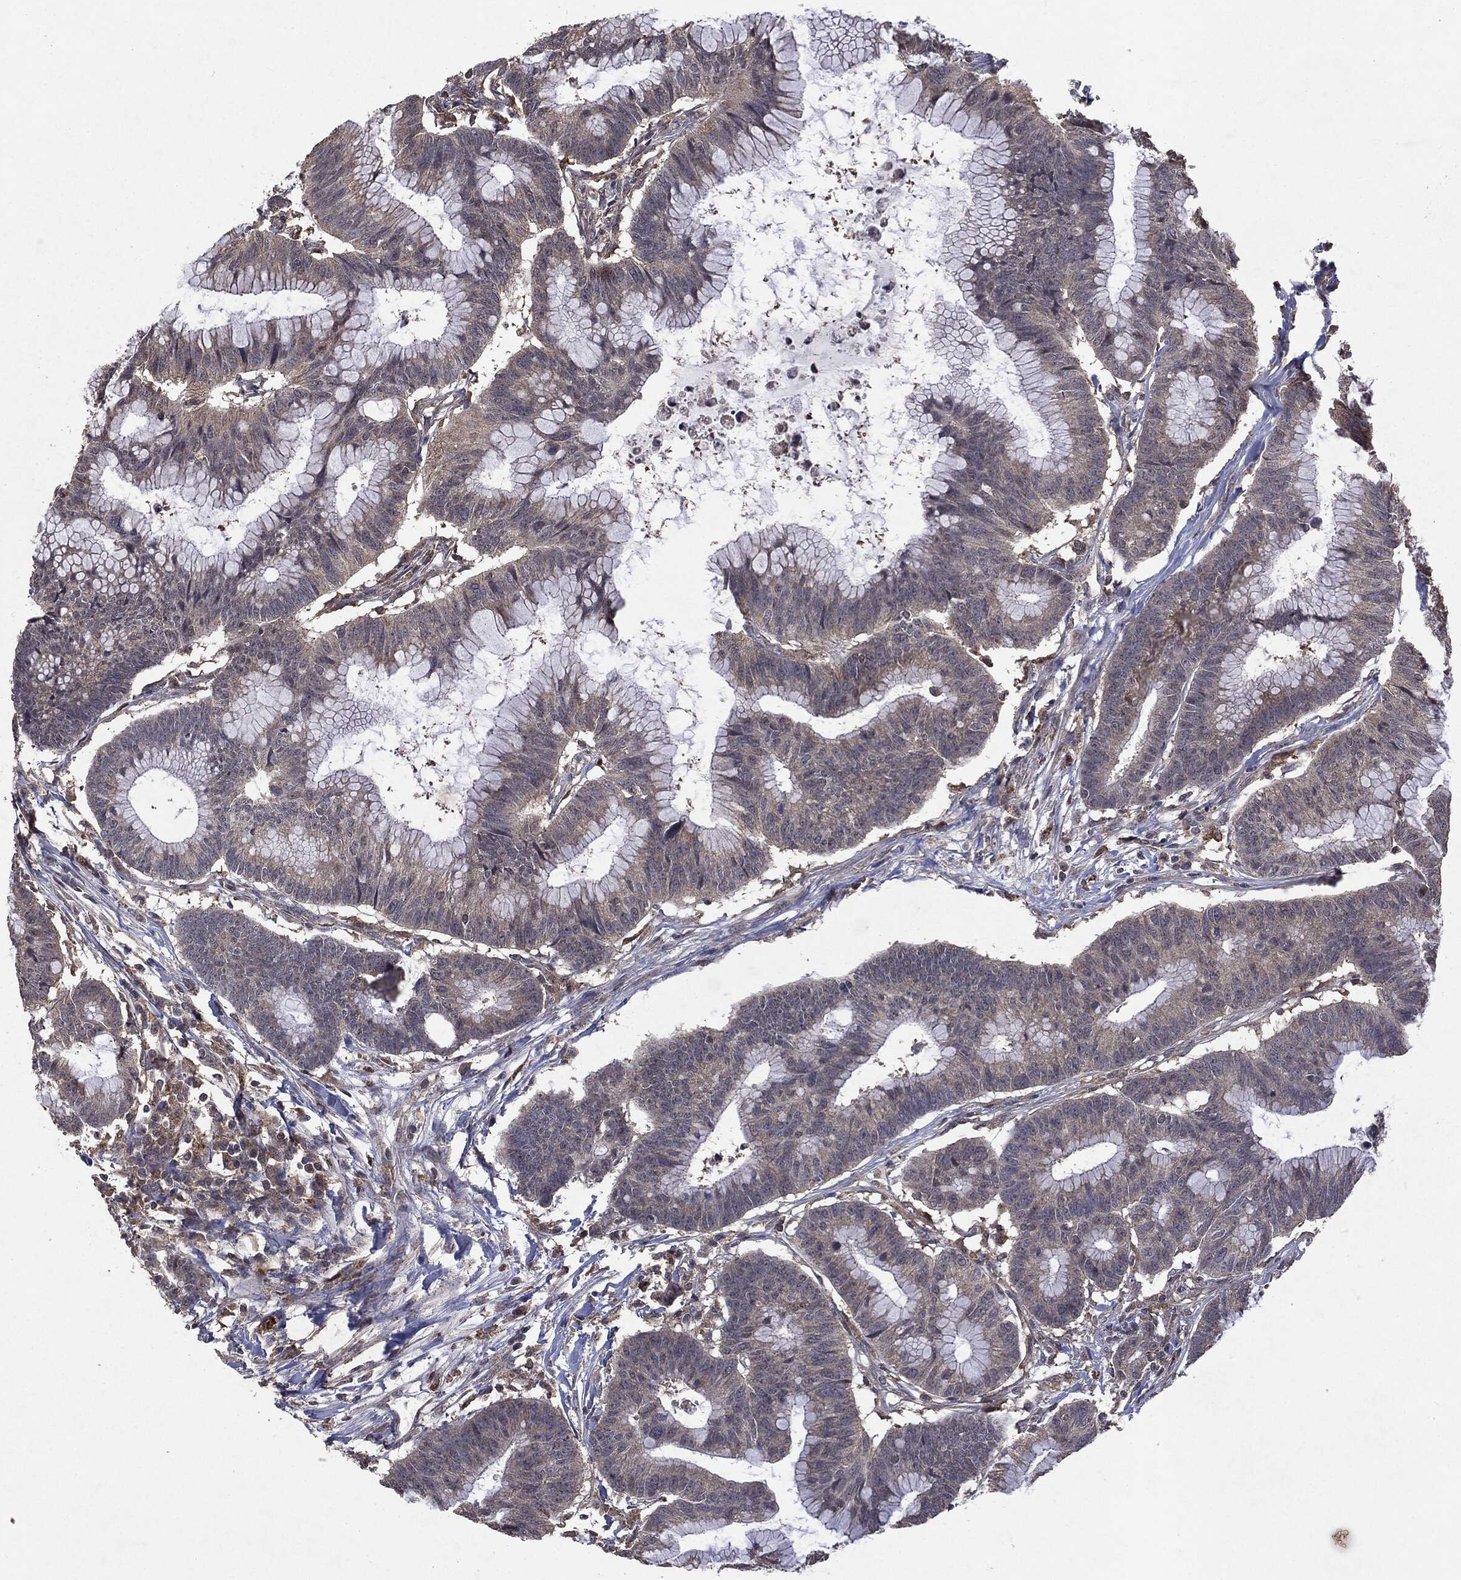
{"staining": {"intensity": "negative", "quantity": "none", "location": "none"}, "tissue": "colorectal cancer", "cell_type": "Tumor cells", "image_type": "cancer", "snomed": [{"axis": "morphology", "description": "Adenocarcinoma, NOS"}, {"axis": "topography", "description": "Colon"}], "caption": "DAB (3,3'-diaminobenzidine) immunohistochemical staining of colorectal cancer (adenocarcinoma) exhibits no significant positivity in tumor cells. (DAB (3,3'-diaminobenzidine) IHC, high magnification).", "gene": "PTEN", "patient": {"sex": "female", "age": 78}}